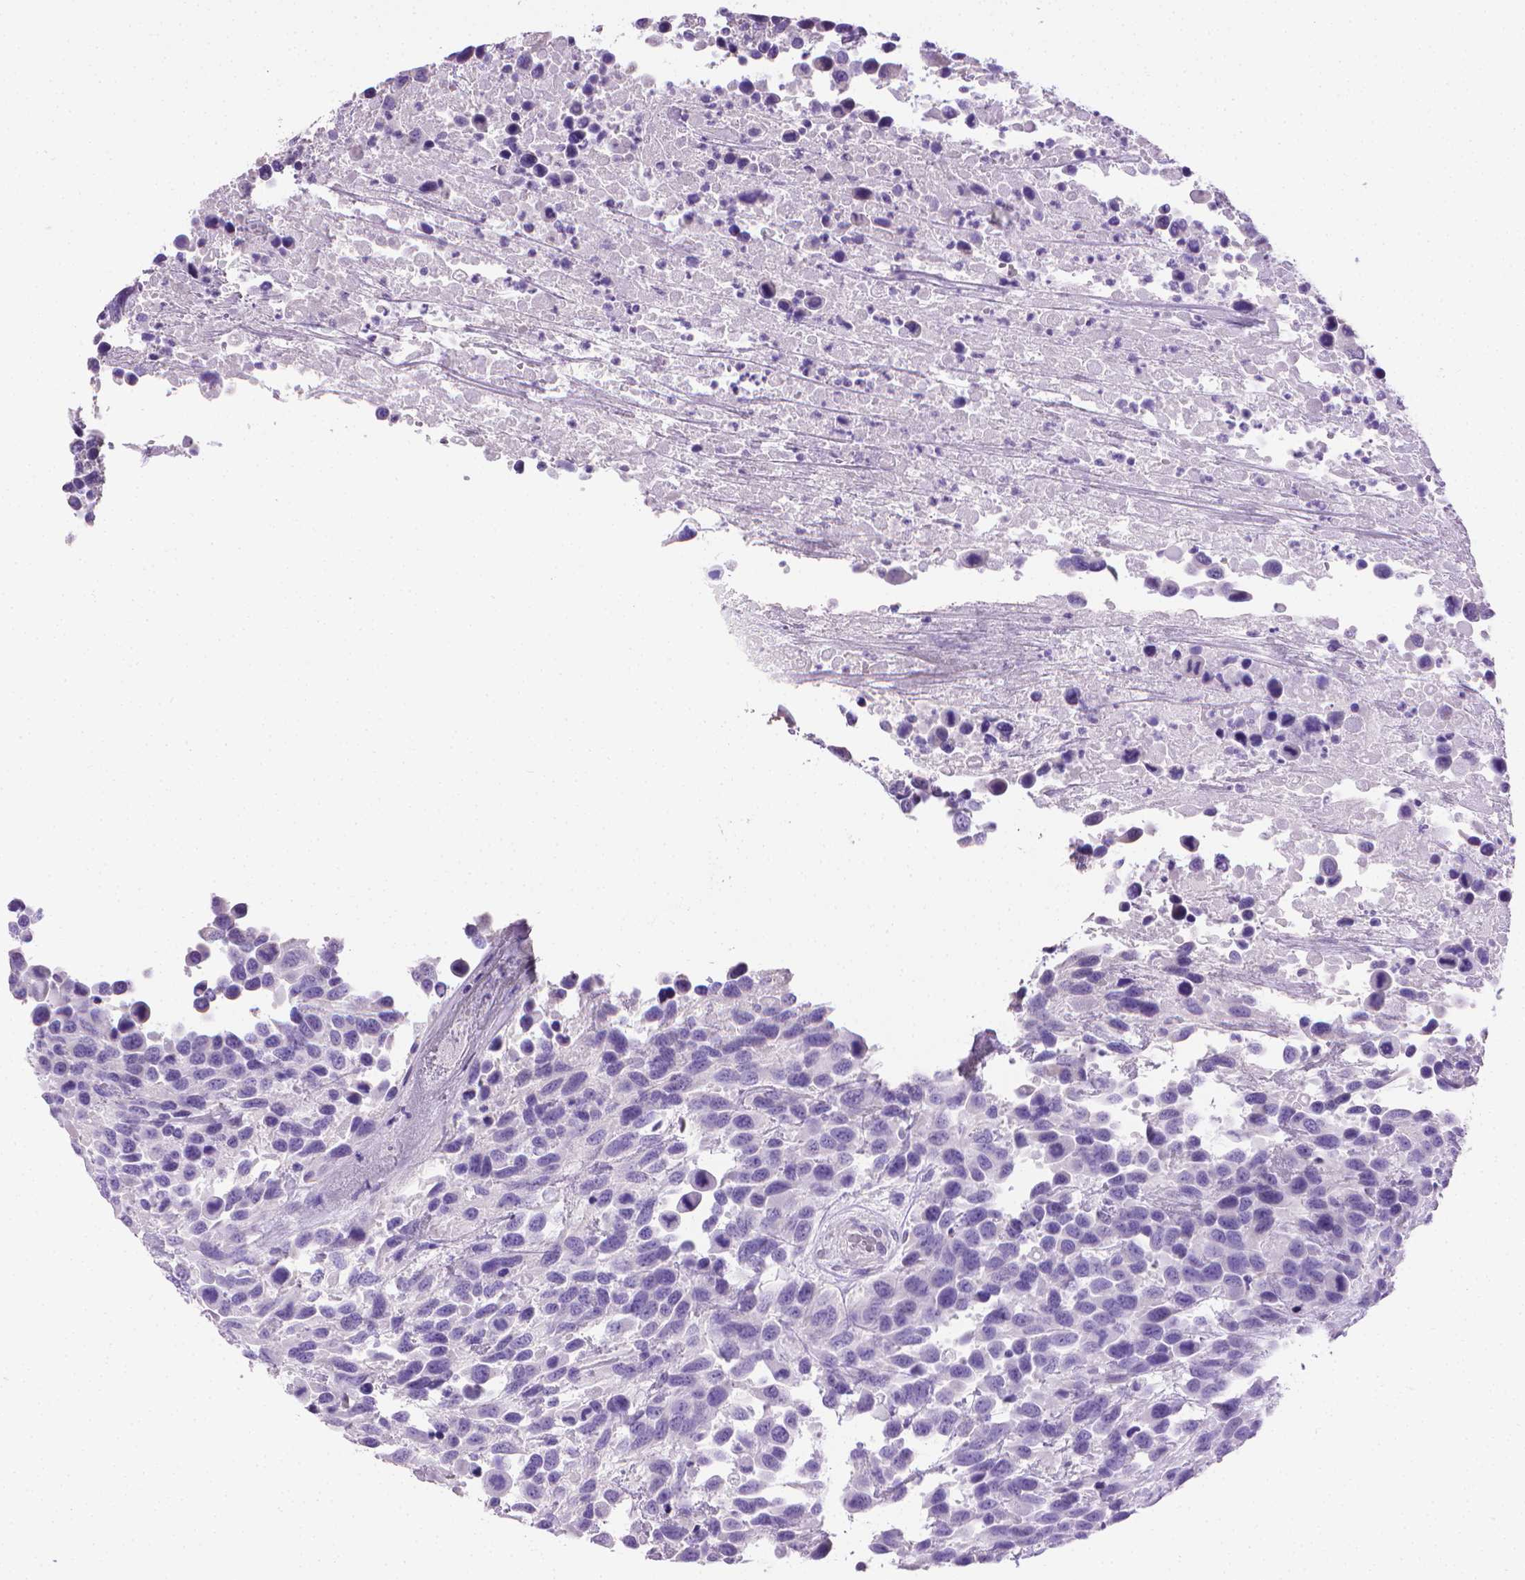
{"staining": {"intensity": "negative", "quantity": "none", "location": "none"}, "tissue": "urothelial cancer", "cell_type": "Tumor cells", "image_type": "cancer", "snomed": [{"axis": "morphology", "description": "Urothelial carcinoma, High grade"}, {"axis": "topography", "description": "Urinary bladder"}], "caption": "Immunohistochemistry micrograph of human urothelial cancer stained for a protein (brown), which displays no staining in tumor cells.", "gene": "PNMA2", "patient": {"sex": "female", "age": 70}}